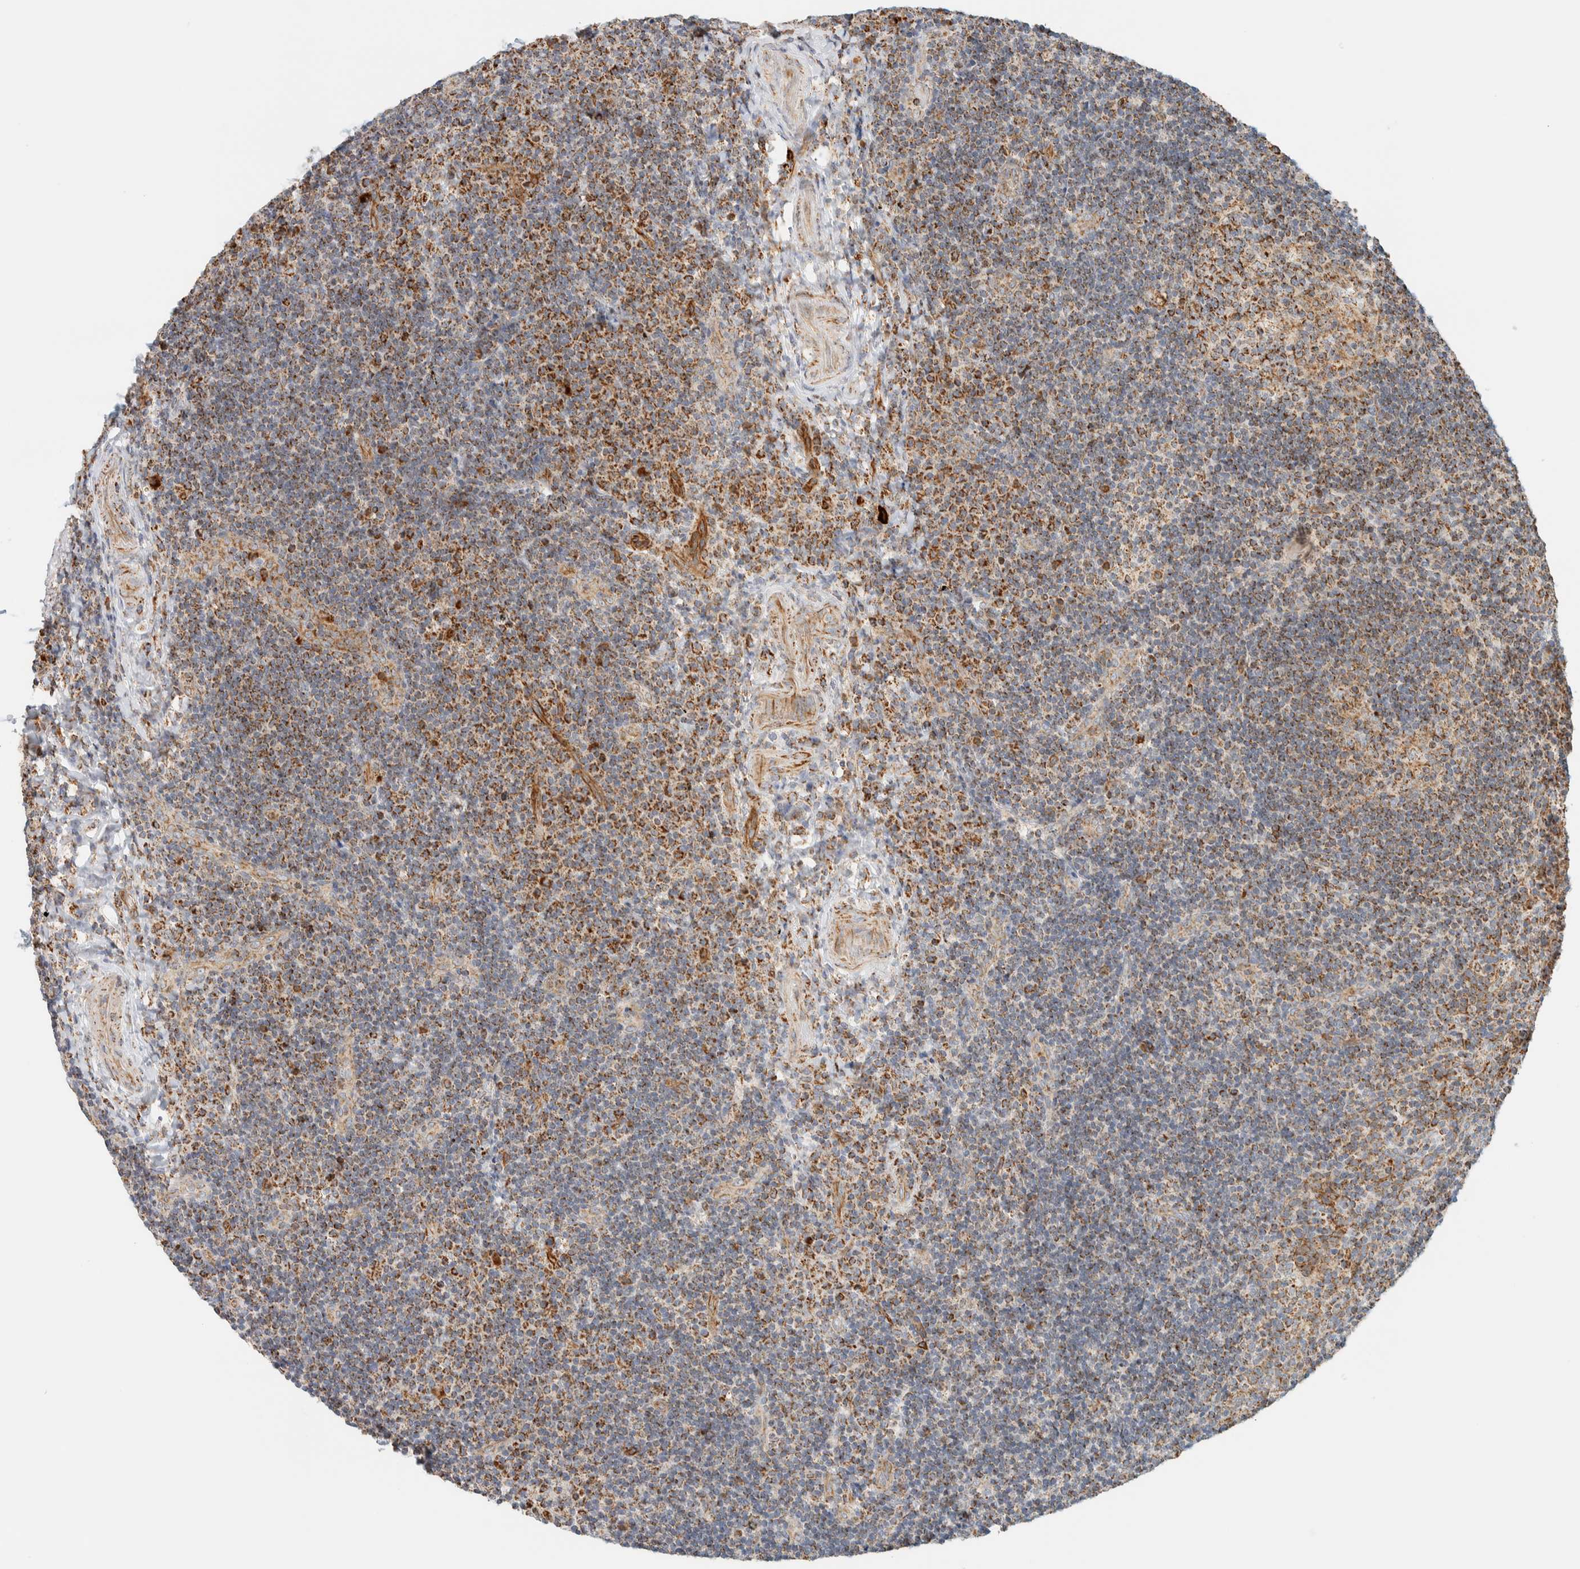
{"staining": {"intensity": "moderate", "quantity": ">75%", "location": "cytoplasmic/membranous"}, "tissue": "lymphoma", "cell_type": "Tumor cells", "image_type": "cancer", "snomed": [{"axis": "morphology", "description": "Malignant lymphoma, non-Hodgkin's type, High grade"}, {"axis": "topography", "description": "Tonsil"}], "caption": "Human lymphoma stained for a protein (brown) displays moderate cytoplasmic/membranous positive positivity in approximately >75% of tumor cells.", "gene": "KIFAP3", "patient": {"sex": "female", "age": 36}}